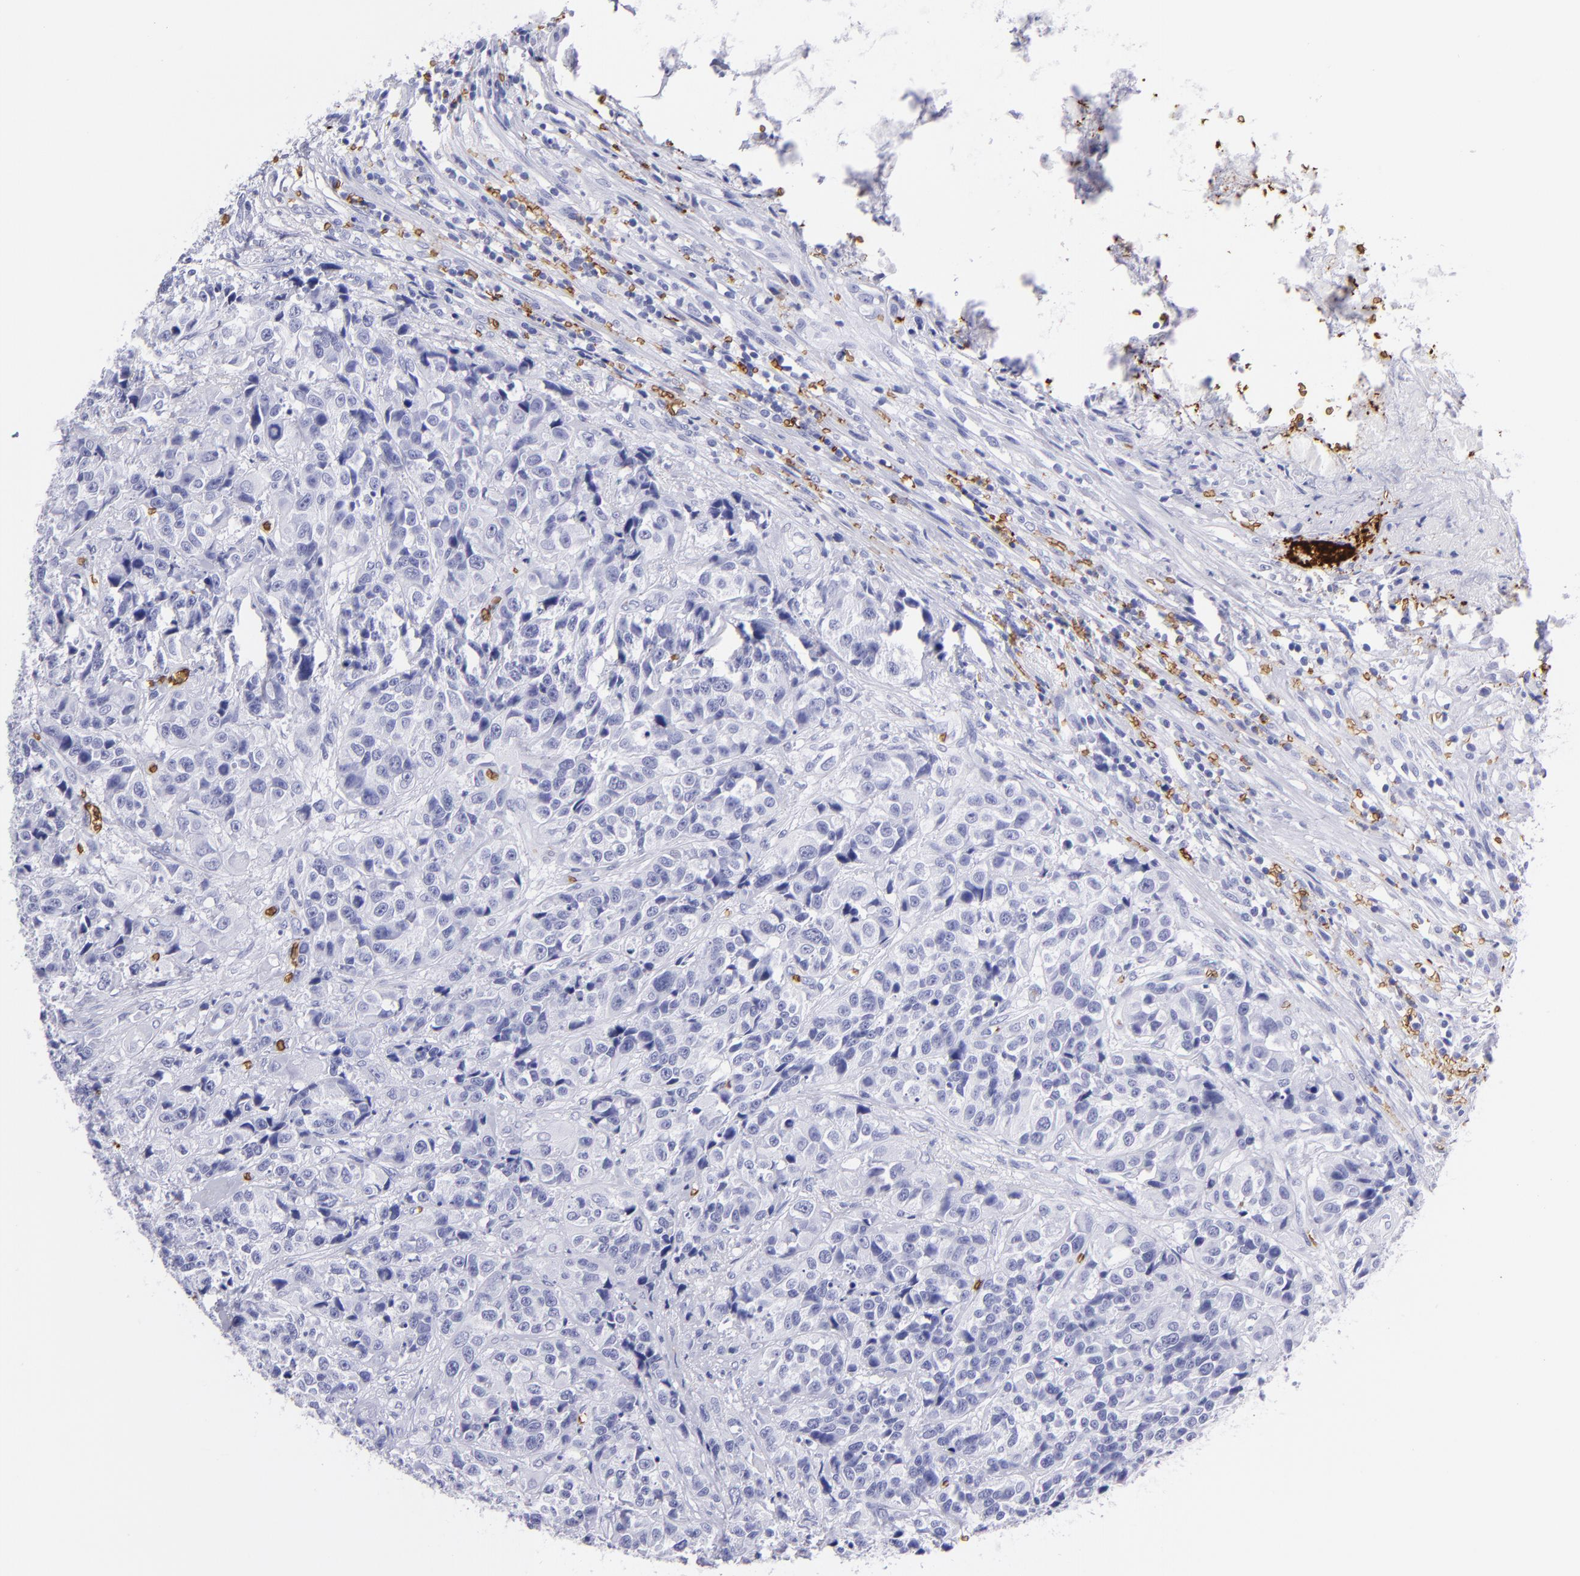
{"staining": {"intensity": "negative", "quantity": "none", "location": "none"}, "tissue": "urothelial cancer", "cell_type": "Tumor cells", "image_type": "cancer", "snomed": [{"axis": "morphology", "description": "Urothelial carcinoma, High grade"}, {"axis": "topography", "description": "Urinary bladder"}], "caption": "Immunohistochemistry (IHC) image of neoplastic tissue: human urothelial cancer stained with DAB demonstrates no significant protein staining in tumor cells.", "gene": "GYPA", "patient": {"sex": "female", "age": 81}}